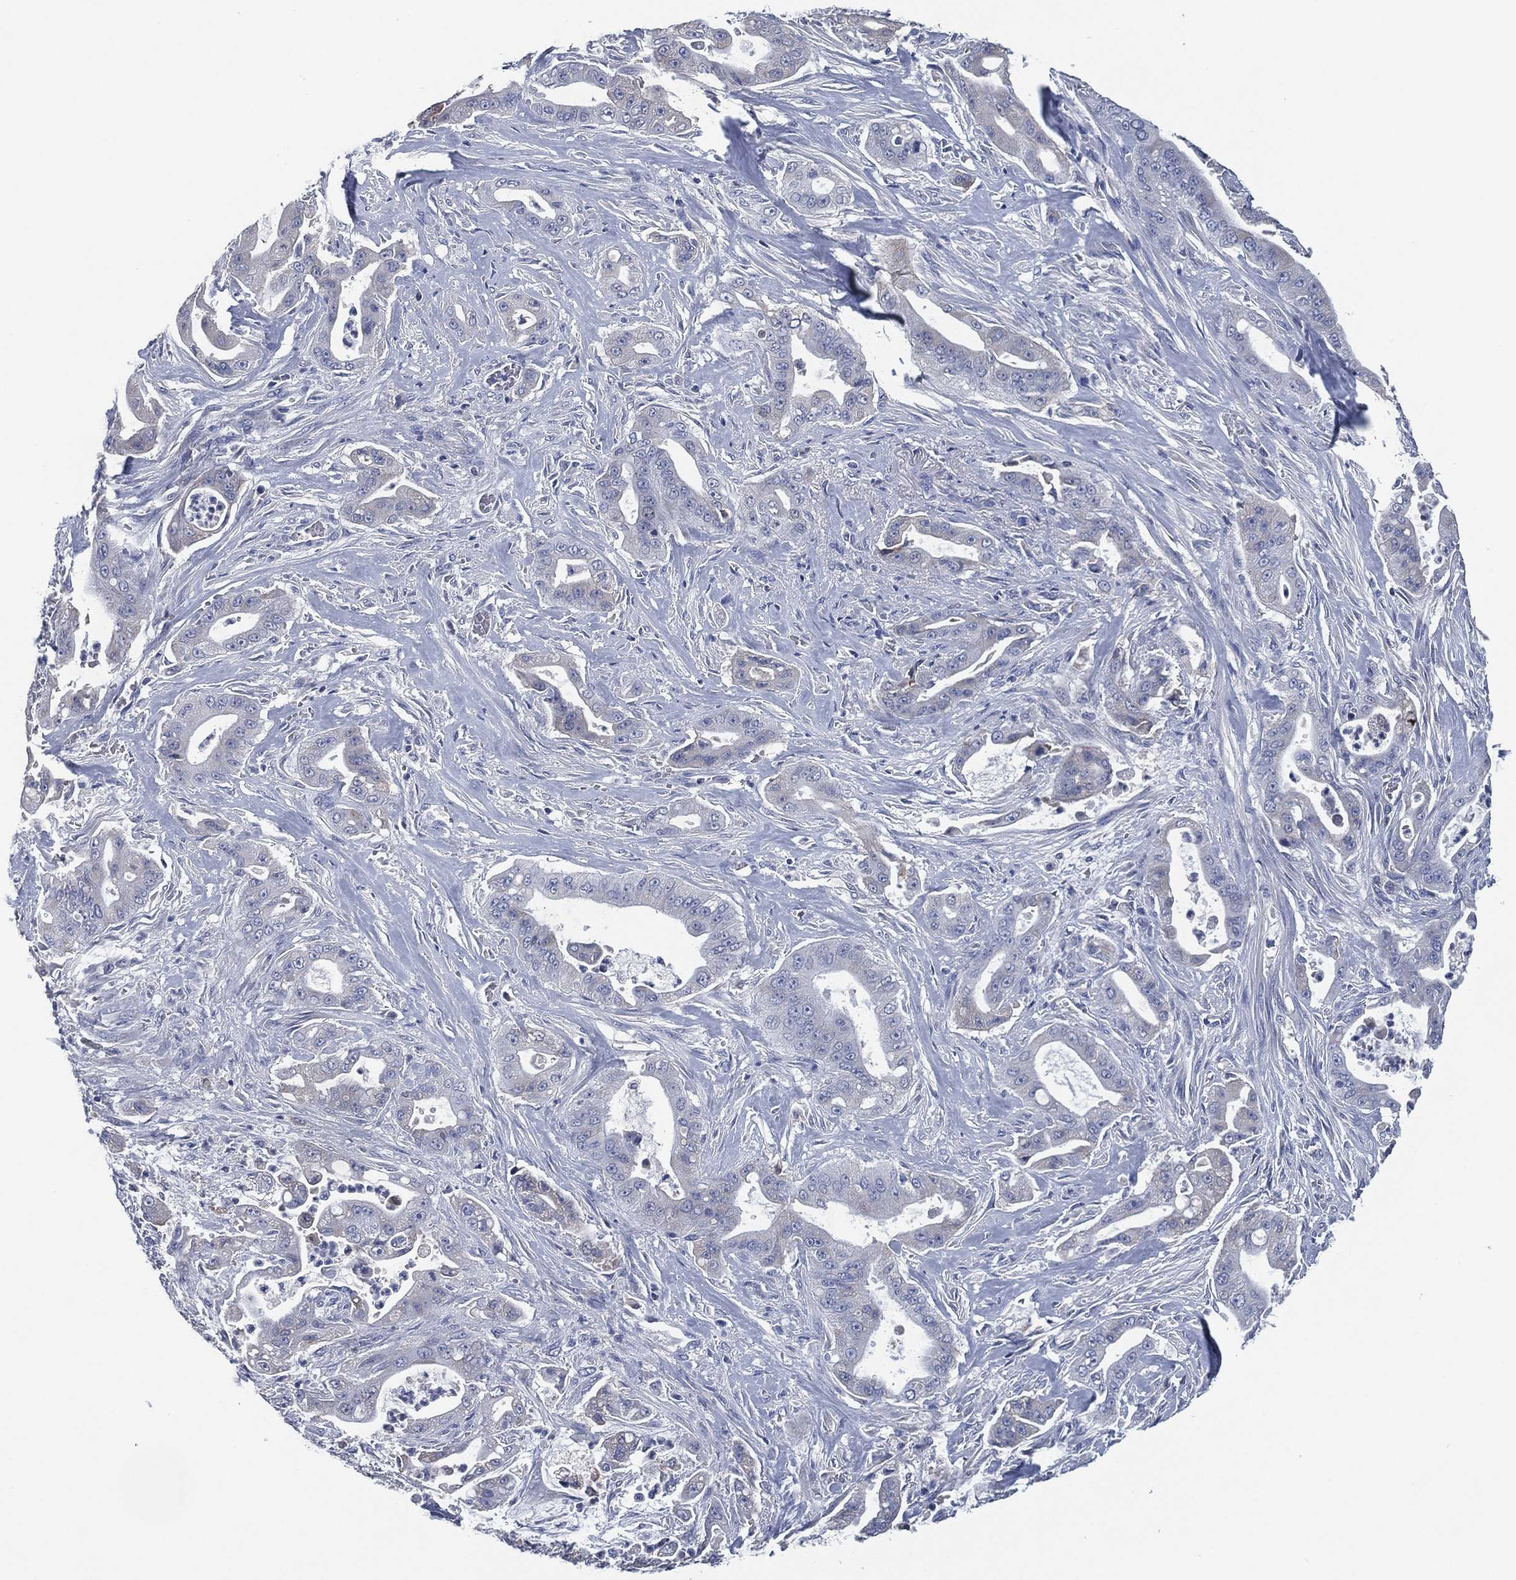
{"staining": {"intensity": "negative", "quantity": "none", "location": "none"}, "tissue": "pancreatic cancer", "cell_type": "Tumor cells", "image_type": "cancer", "snomed": [{"axis": "morphology", "description": "Normal tissue, NOS"}, {"axis": "morphology", "description": "Inflammation, NOS"}, {"axis": "morphology", "description": "Adenocarcinoma, NOS"}, {"axis": "topography", "description": "Pancreas"}], "caption": "A photomicrograph of pancreatic cancer (adenocarcinoma) stained for a protein reveals no brown staining in tumor cells.", "gene": "IL2RG", "patient": {"sex": "male", "age": 57}}